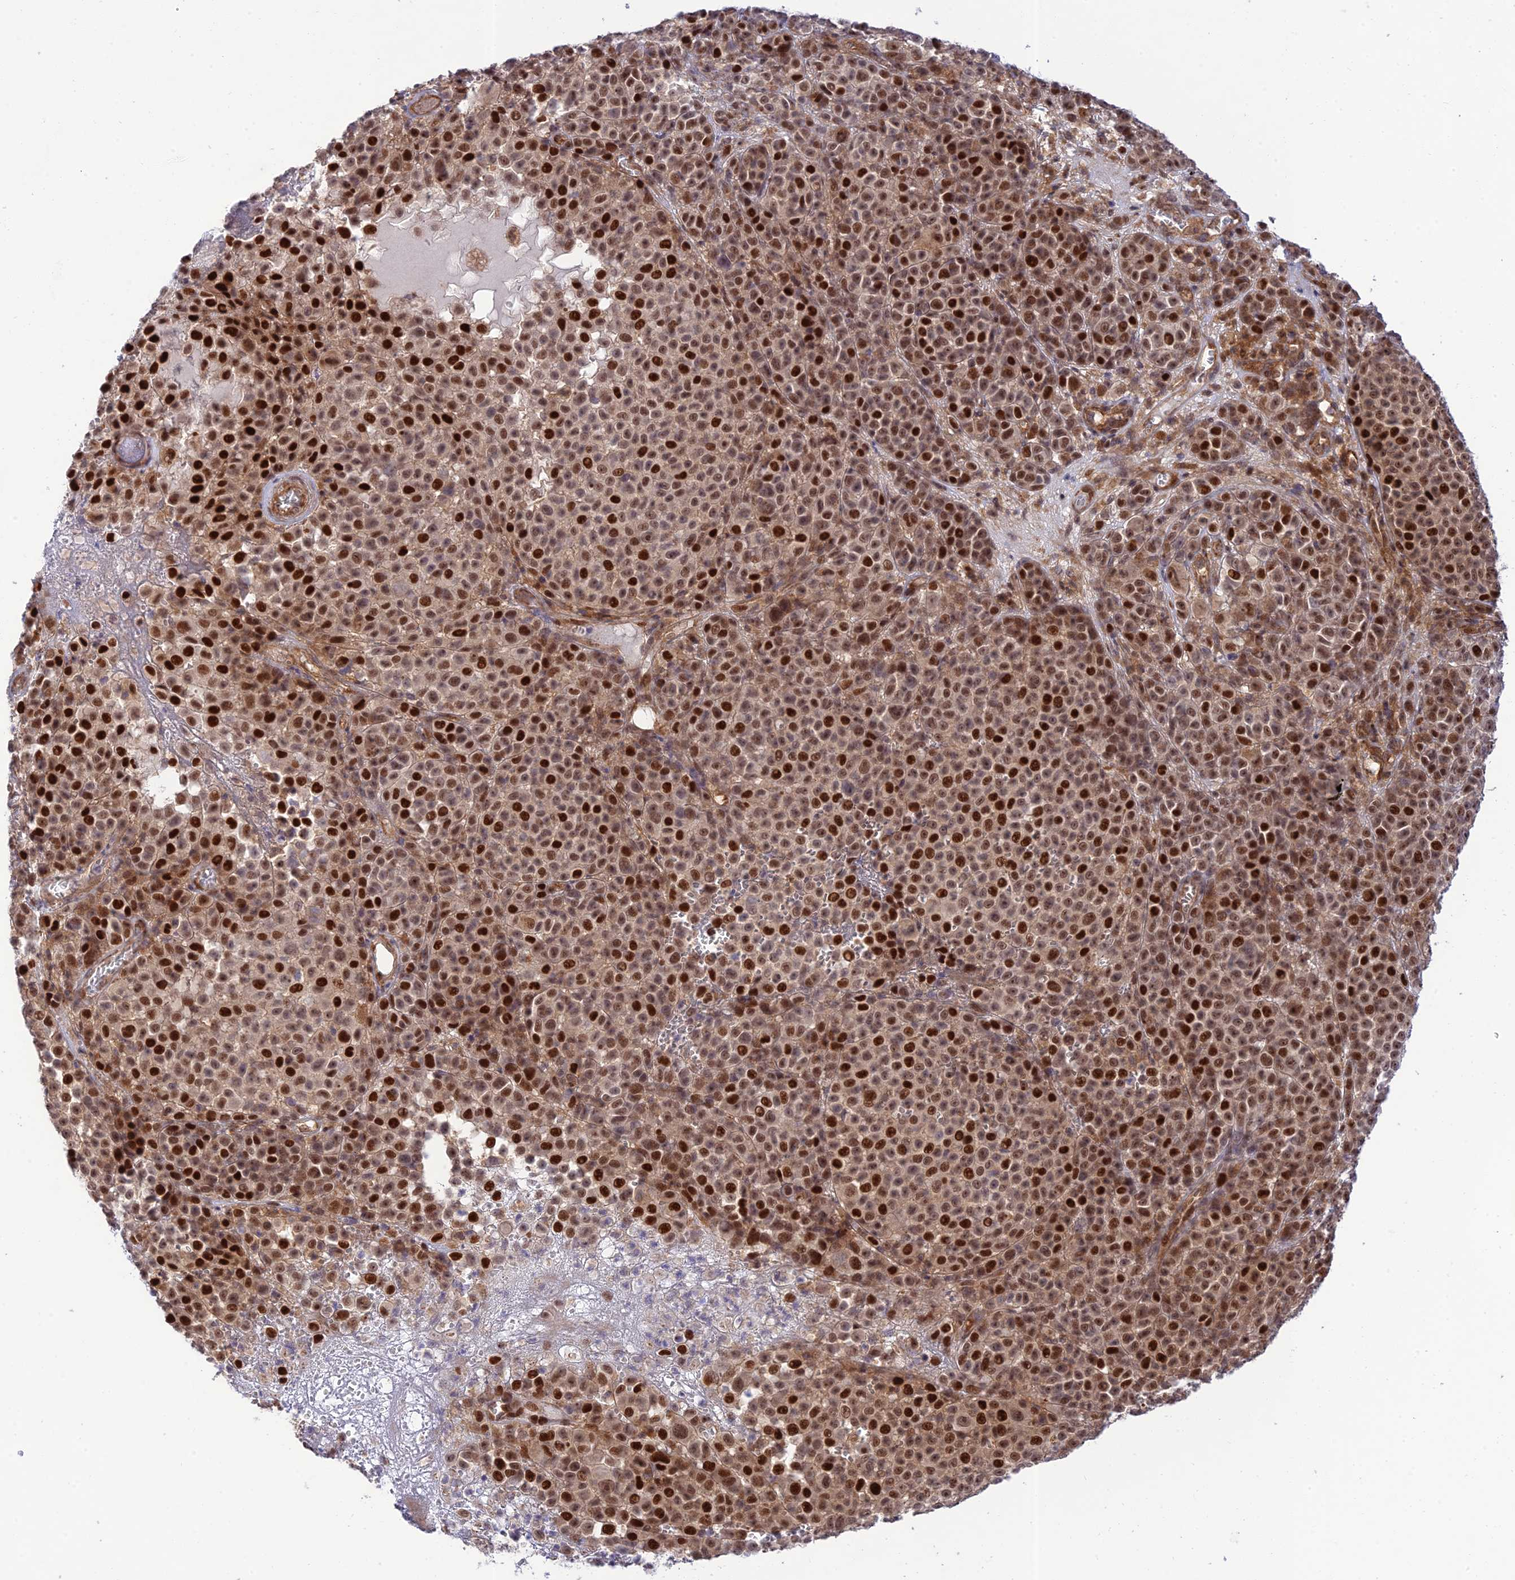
{"staining": {"intensity": "strong", "quantity": "25%-75%", "location": "nuclear"}, "tissue": "melanoma", "cell_type": "Tumor cells", "image_type": "cancer", "snomed": [{"axis": "morphology", "description": "Malignant melanoma, NOS"}, {"axis": "topography", "description": "Skin"}], "caption": "High-power microscopy captured an immunohistochemistry image of malignant melanoma, revealing strong nuclear positivity in approximately 25%-75% of tumor cells.", "gene": "ZNF584", "patient": {"sex": "female", "age": 94}}